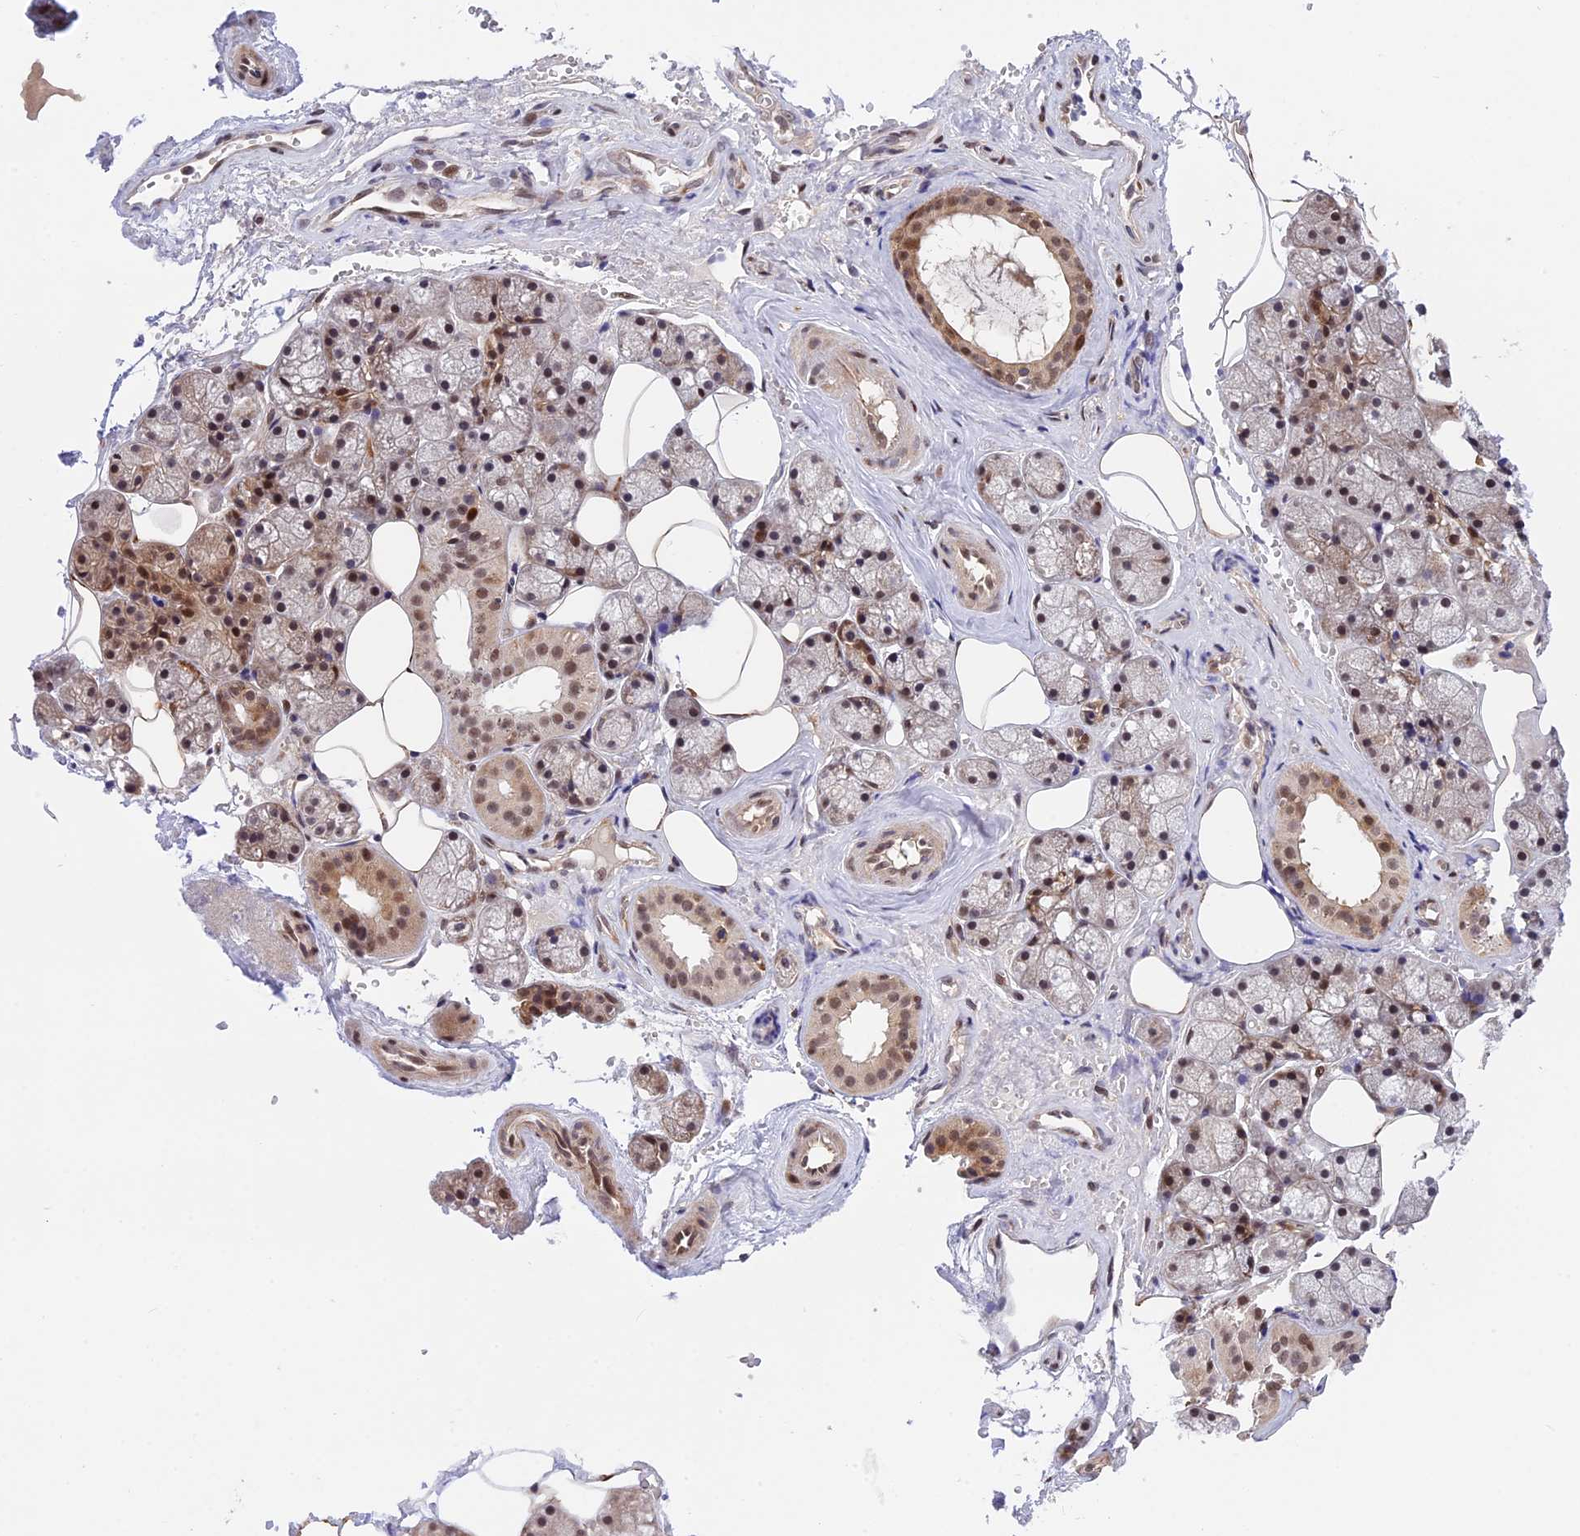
{"staining": {"intensity": "moderate", "quantity": "25%-75%", "location": "cytoplasmic/membranous,nuclear"}, "tissue": "salivary gland", "cell_type": "Glandular cells", "image_type": "normal", "snomed": [{"axis": "morphology", "description": "Normal tissue, NOS"}, {"axis": "topography", "description": "Salivary gland"}], "caption": "Salivary gland stained with DAB immunohistochemistry reveals medium levels of moderate cytoplasmic/membranous,nuclear positivity in about 25%-75% of glandular cells.", "gene": "ZNF428", "patient": {"sex": "male", "age": 62}}